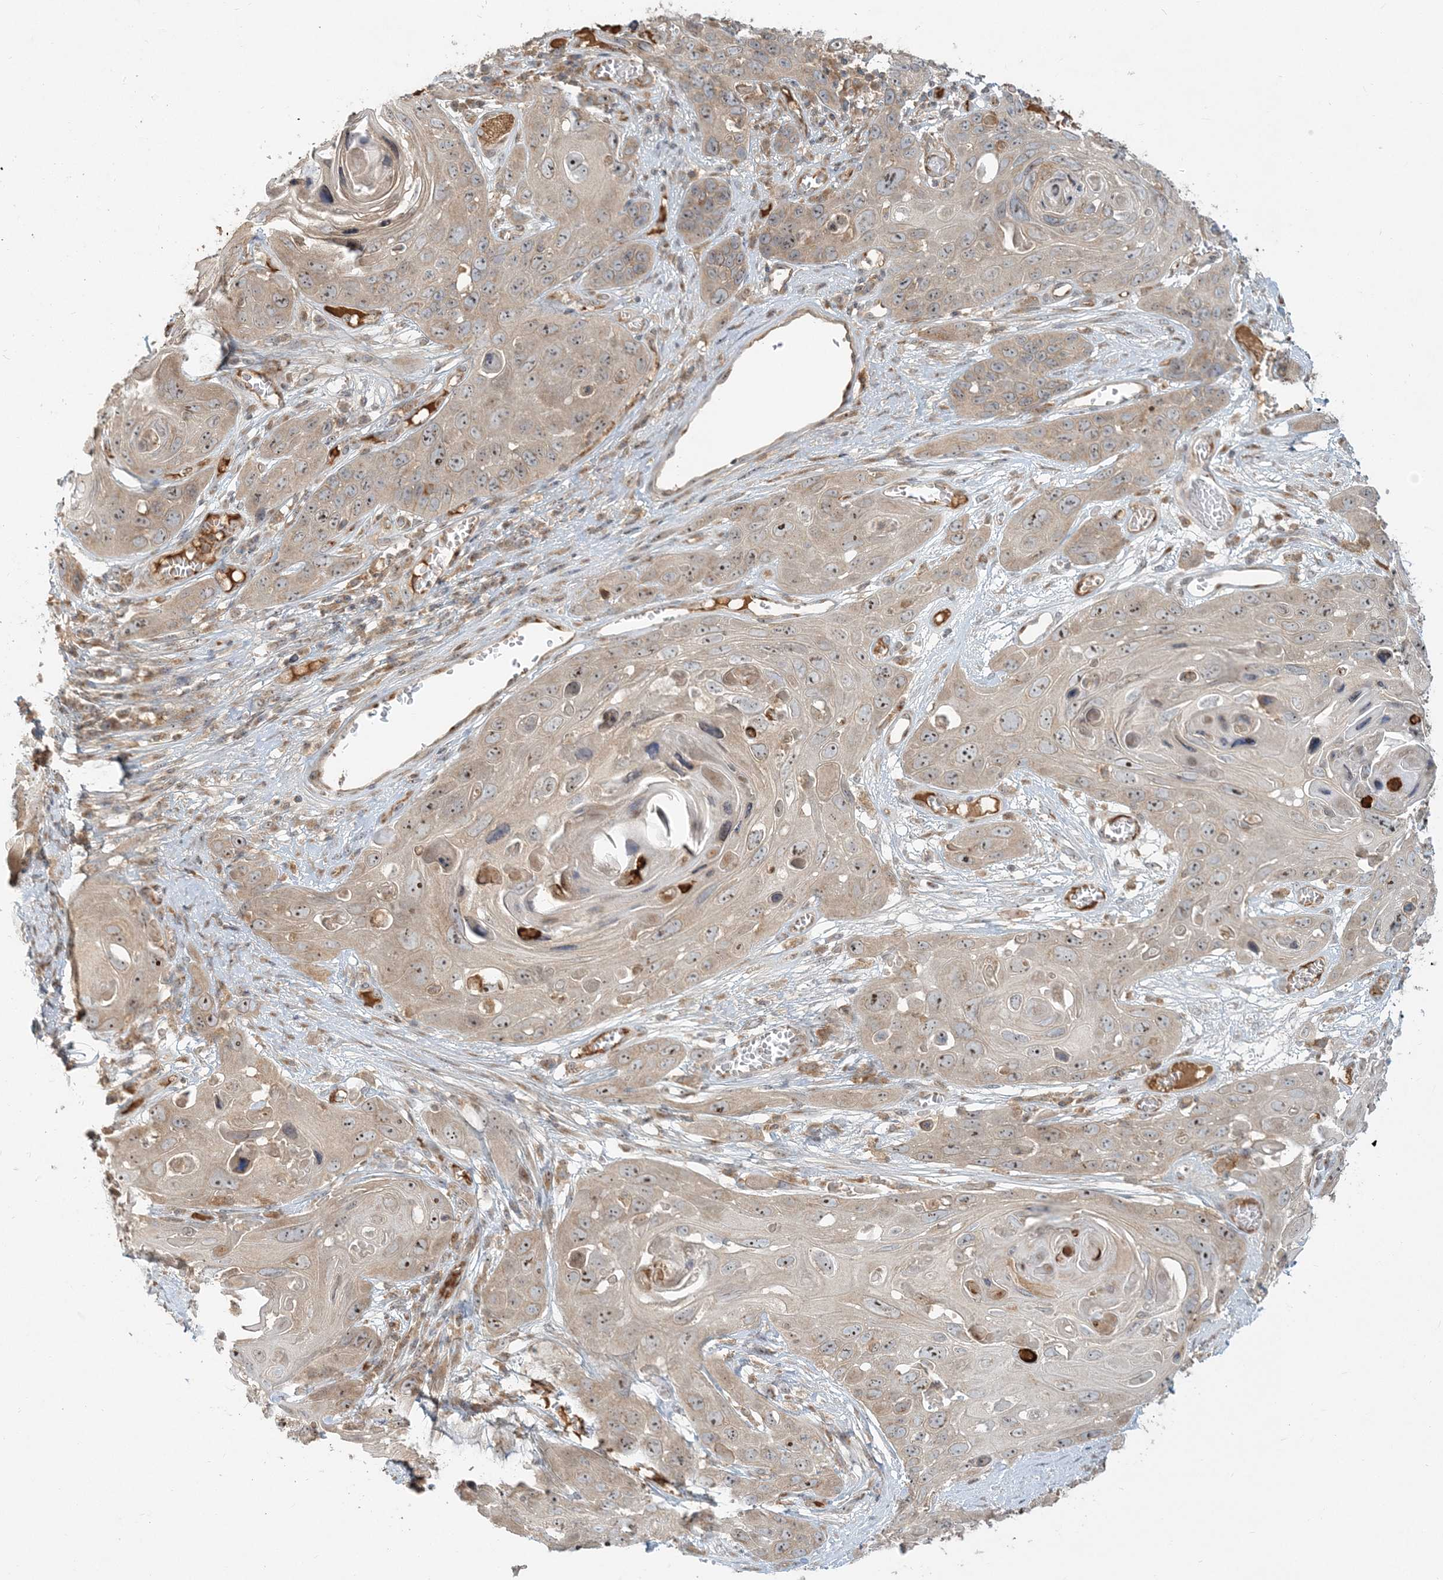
{"staining": {"intensity": "weak", "quantity": "25%-75%", "location": "cytoplasmic/membranous,nuclear"}, "tissue": "skin cancer", "cell_type": "Tumor cells", "image_type": "cancer", "snomed": [{"axis": "morphology", "description": "Squamous cell carcinoma, NOS"}, {"axis": "topography", "description": "Skin"}], "caption": "Tumor cells demonstrate low levels of weak cytoplasmic/membranous and nuclear expression in approximately 25%-75% of cells in human skin cancer (squamous cell carcinoma).", "gene": "AP1AR", "patient": {"sex": "male", "age": 55}}